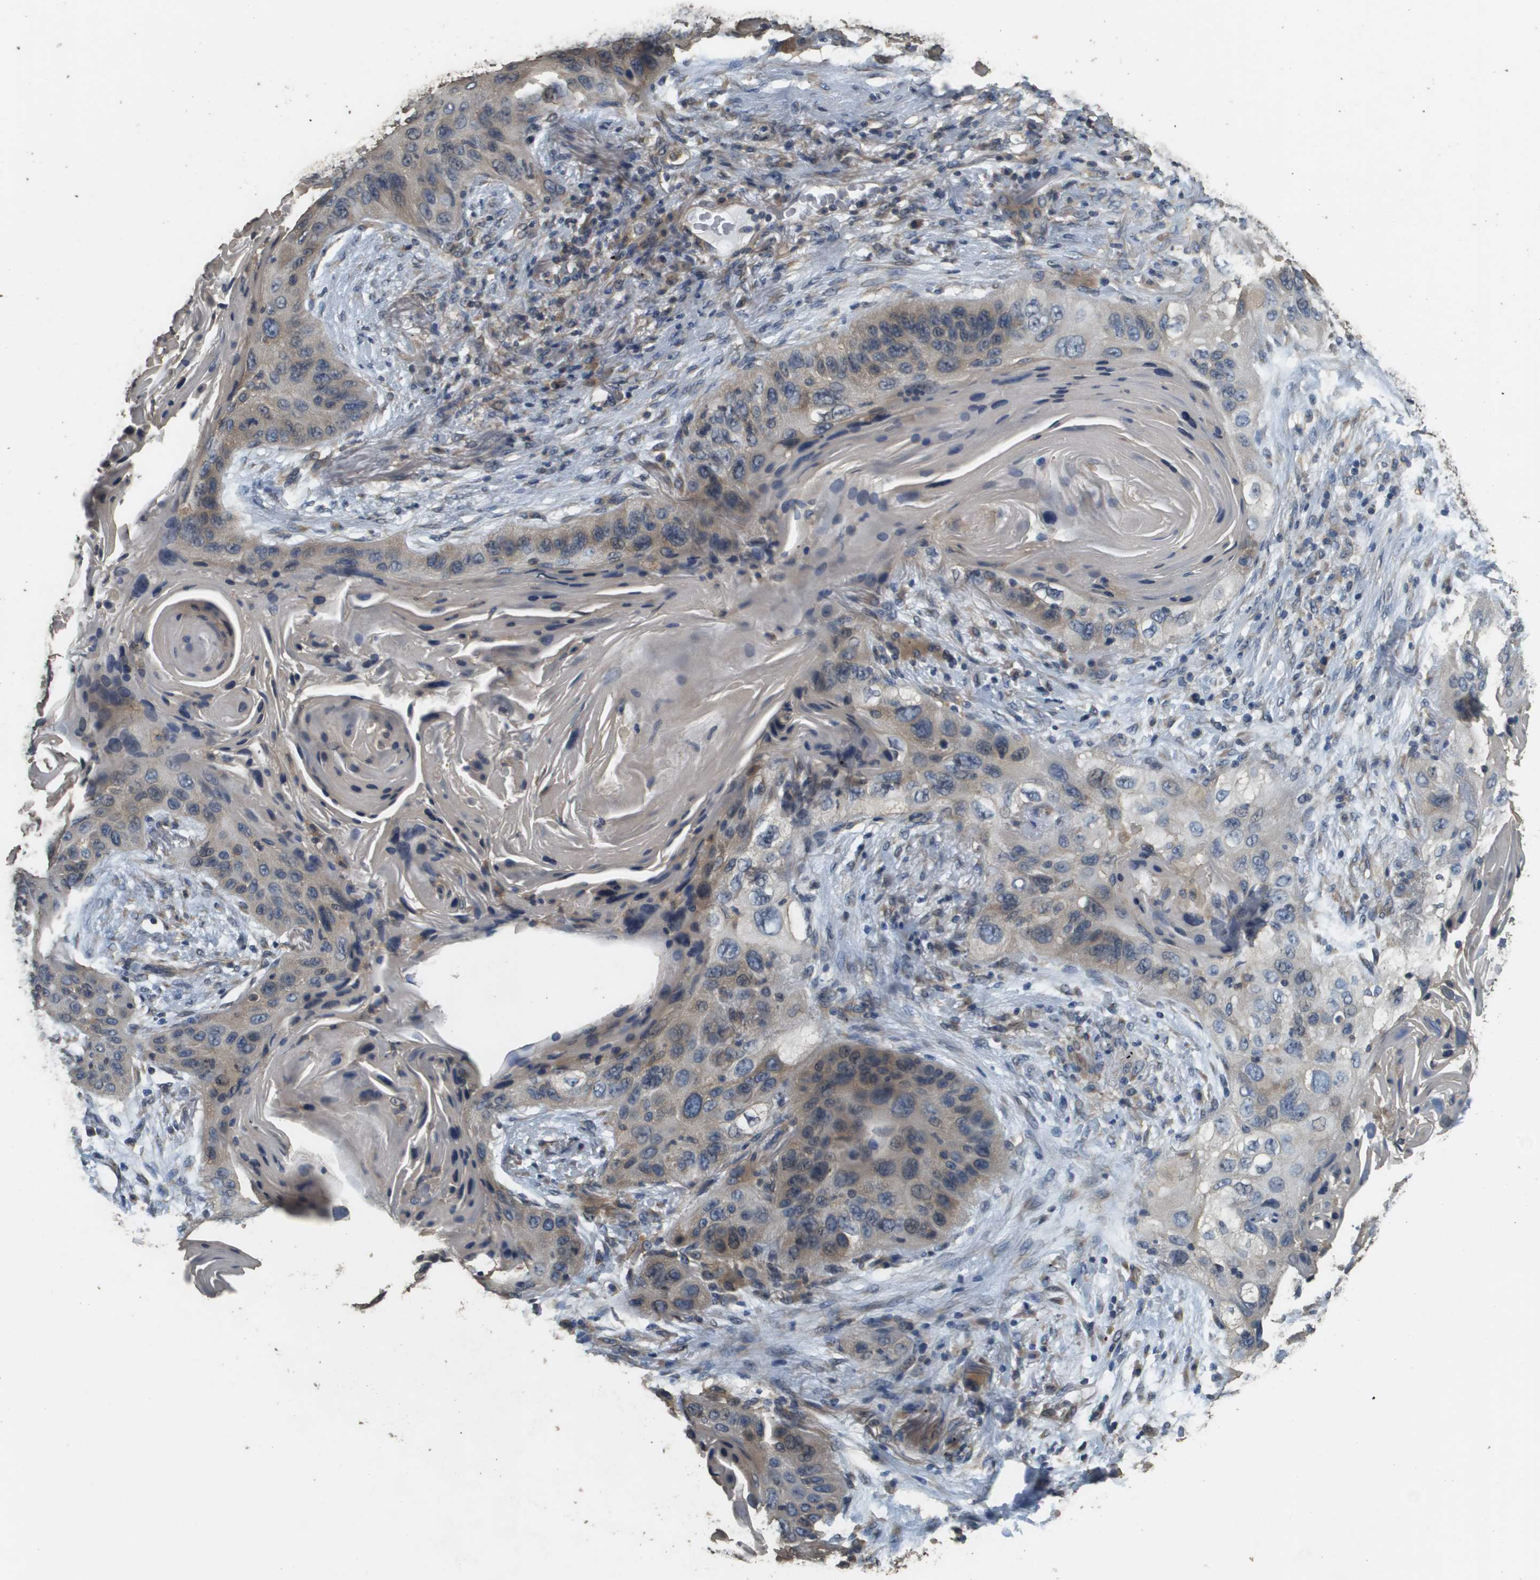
{"staining": {"intensity": "weak", "quantity": "25%-75%", "location": "cytoplasmic/membranous"}, "tissue": "lung cancer", "cell_type": "Tumor cells", "image_type": "cancer", "snomed": [{"axis": "morphology", "description": "Squamous cell carcinoma, NOS"}, {"axis": "topography", "description": "Lung"}], "caption": "Tumor cells reveal low levels of weak cytoplasmic/membranous positivity in approximately 25%-75% of cells in human lung cancer (squamous cell carcinoma).", "gene": "RAB6B", "patient": {"sex": "female", "age": 67}}